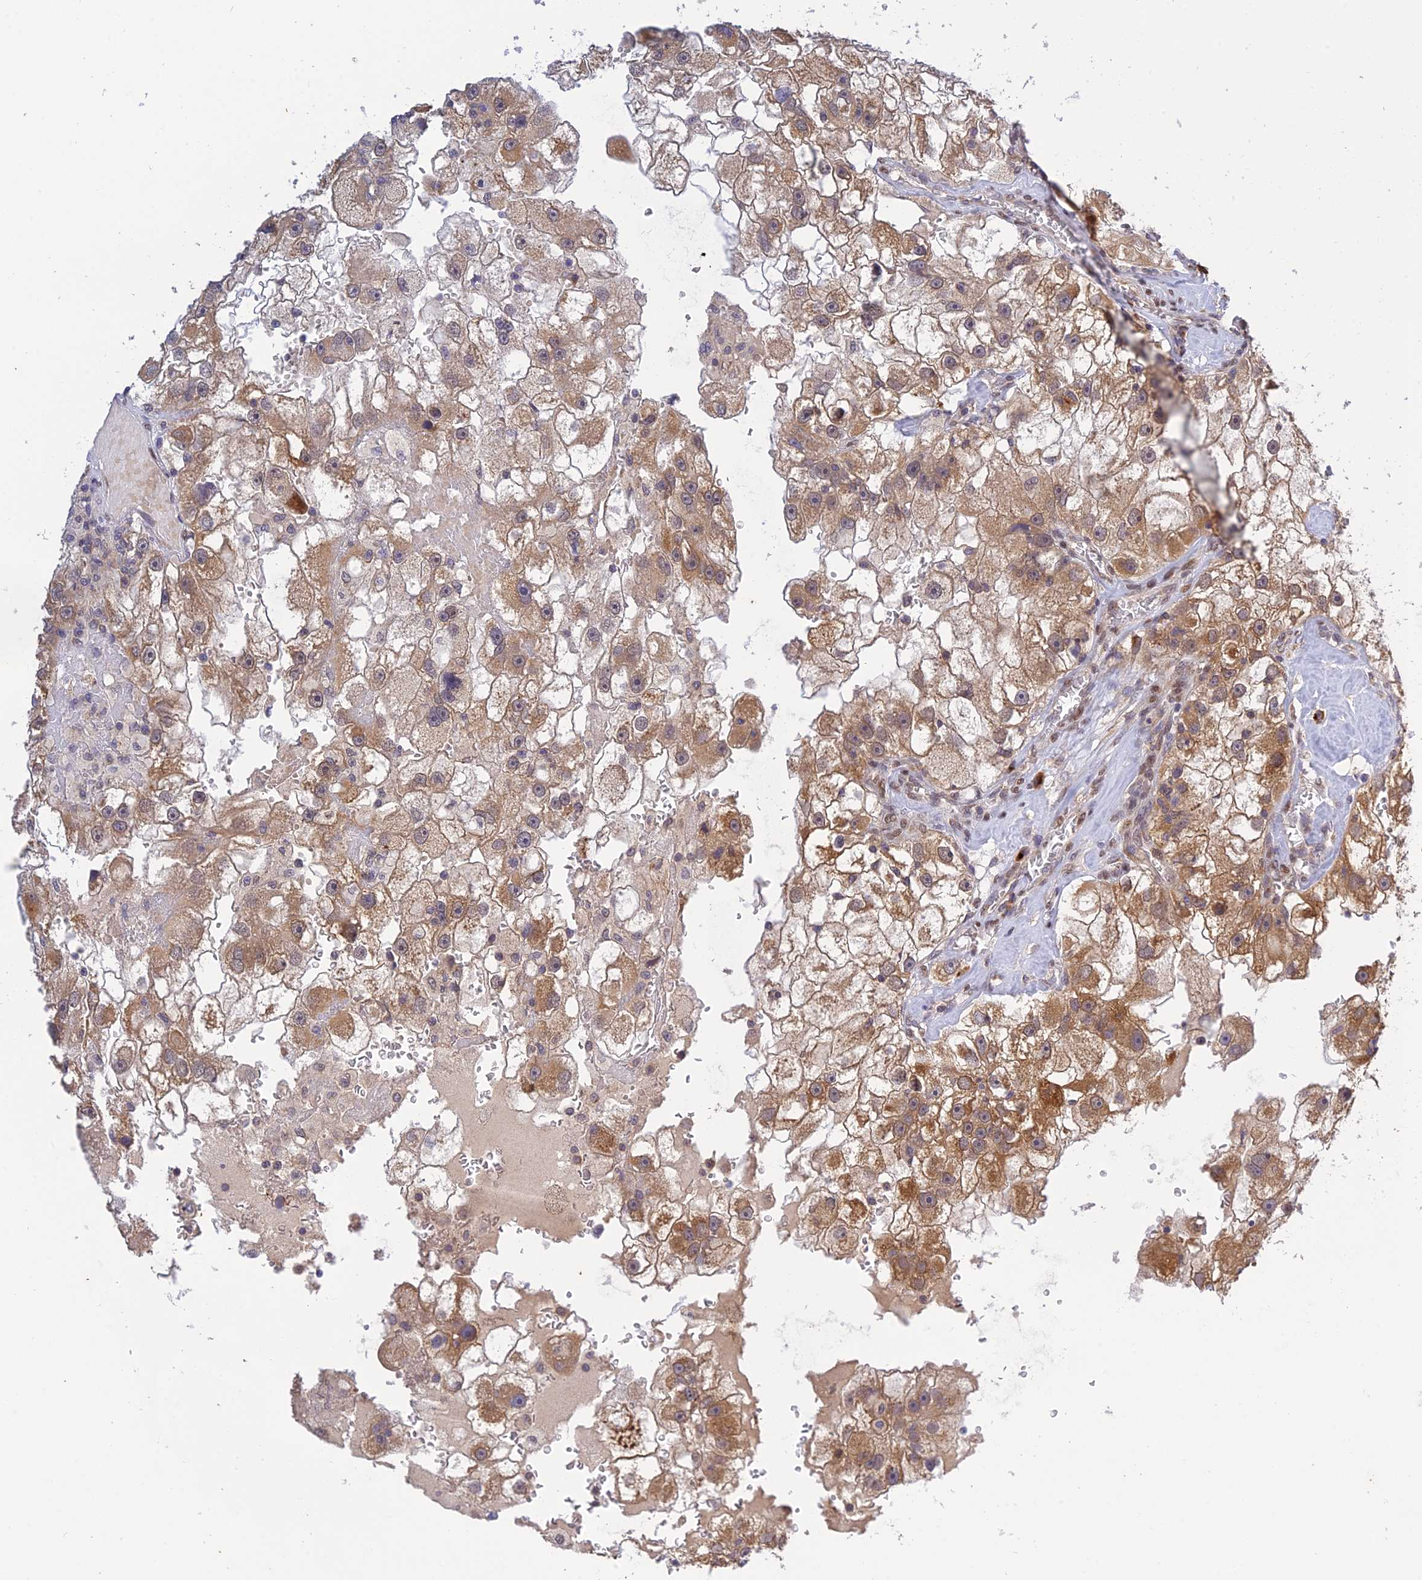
{"staining": {"intensity": "moderate", "quantity": ">75%", "location": "cytoplasmic/membranous"}, "tissue": "renal cancer", "cell_type": "Tumor cells", "image_type": "cancer", "snomed": [{"axis": "morphology", "description": "Adenocarcinoma, NOS"}, {"axis": "topography", "description": "Kidney"}], "caption": "A histopathology image of adenocarcinoma (renal) stained for a protein exhibits moderate cytoplasmic/membranous brown staining in tumor cells.", "gene": "SNX17", "patient": {"sex": "male", "age": 63}}